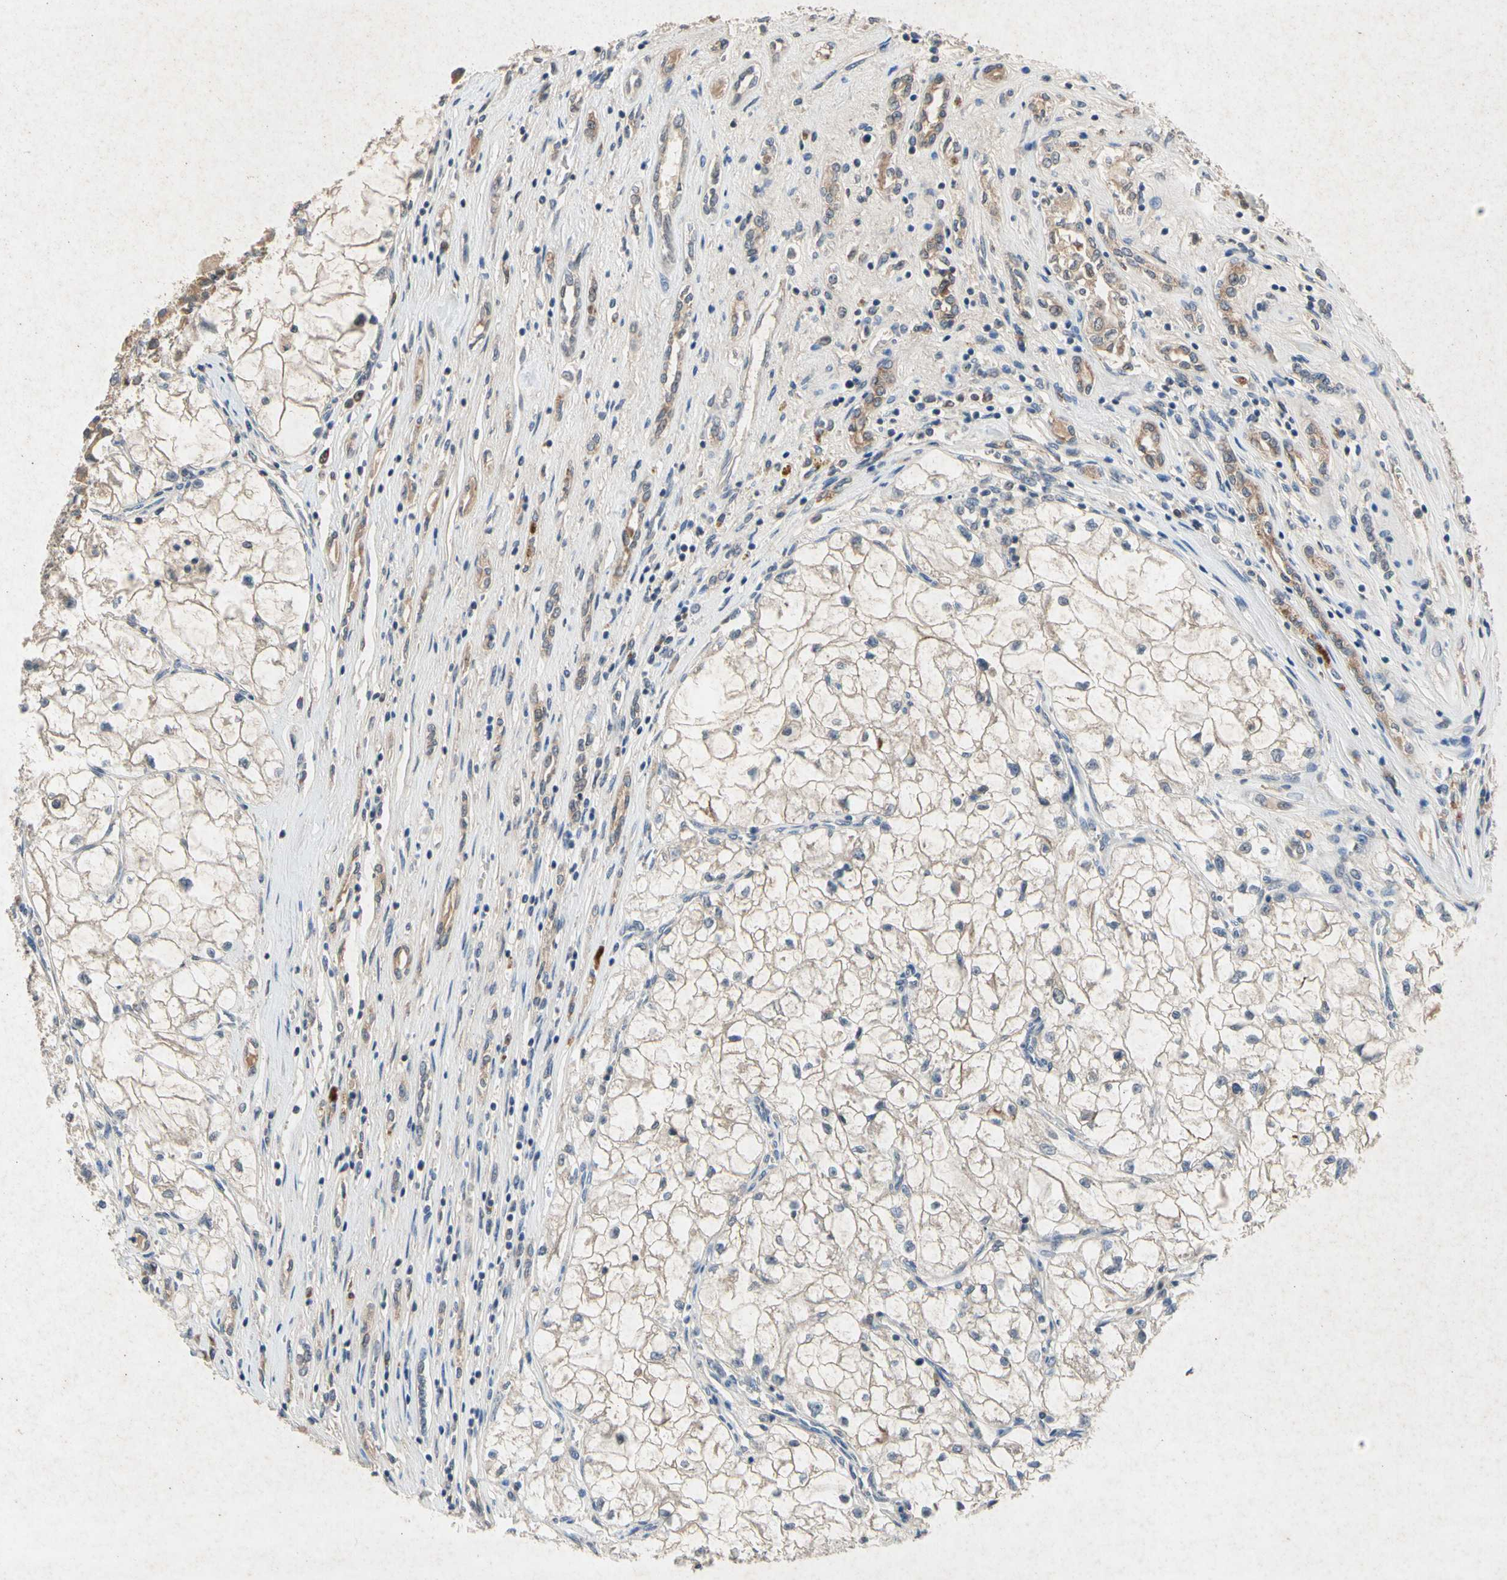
{"staining": {"intensity": "weak", "quantity": ">75%", "location": "cytoplasmic/membranous"}, "tissue": "renal cancer", "cell_type": "Tumor cells", "image_type": "cancer", "snomed": [{"axis": "morphology", "description": "Adenocarcinoma, NOS"}, {"axis": "topography", "description": "Kidney"}], "caption": "Protein expression analysis of human adenocarcinoma (renal) reveals weak cytoplasmic/membranous positivity in about >75% of tumor cells.", "gene": "RPS6KA1", "patient": {"sex": "female", "age": 70}}